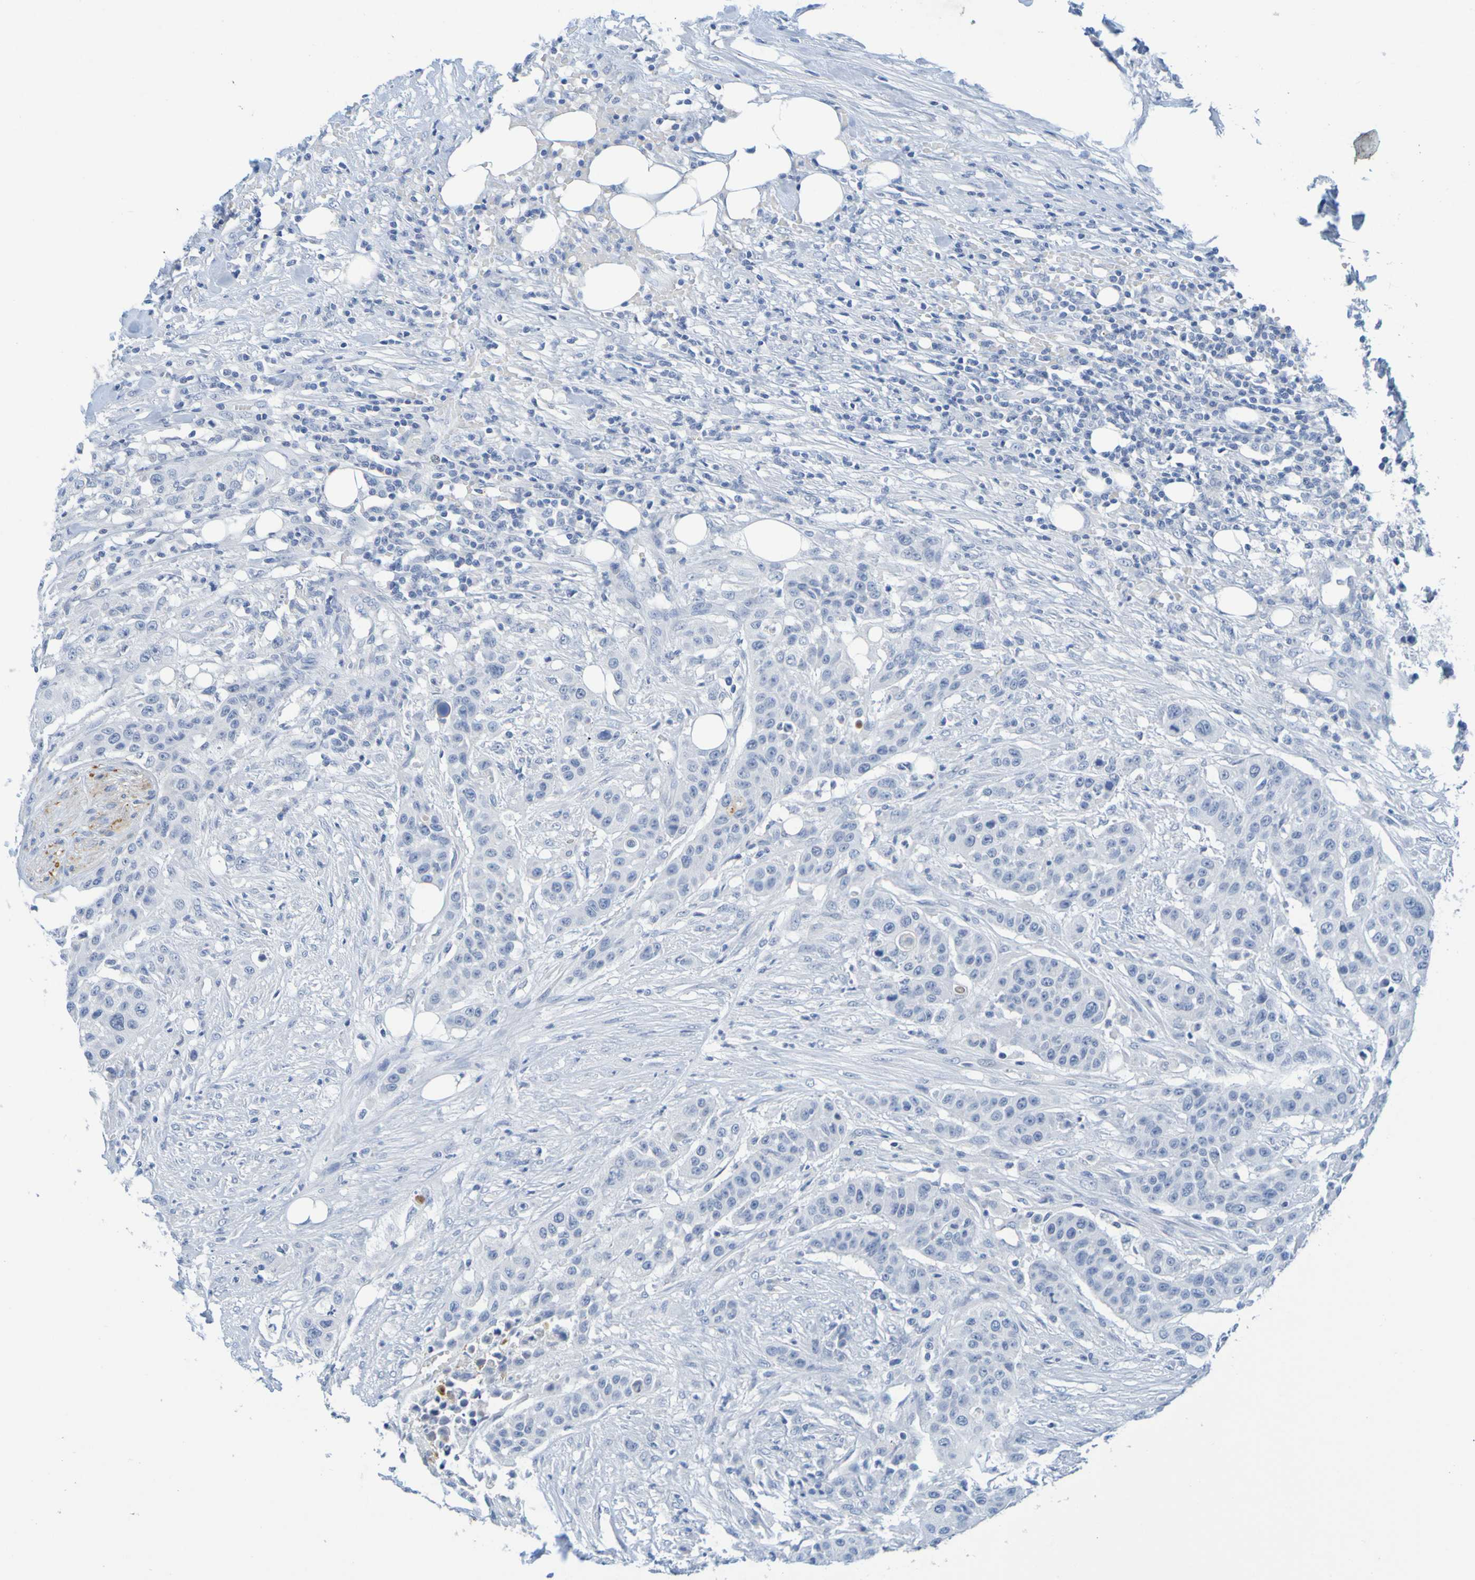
{"staining": {"intensity": "negative", "quantity": "none", "location": "none"}, "tissue": "urothelial cancer", "cell_type": "Tumor cells", "image_type": "cancer", "snomed": [{"axis": "morphology", "description": "Urothelial carcinoma, High grade"}, {"axis": "topography", "description": "Urinary bladder"}], "caption": "The histopathology image displays no significant positivity in tumor cells of high-grade urothelial carcinoma.", "gene": "IL10", "patient": {"sex": "male", "age": 74}}